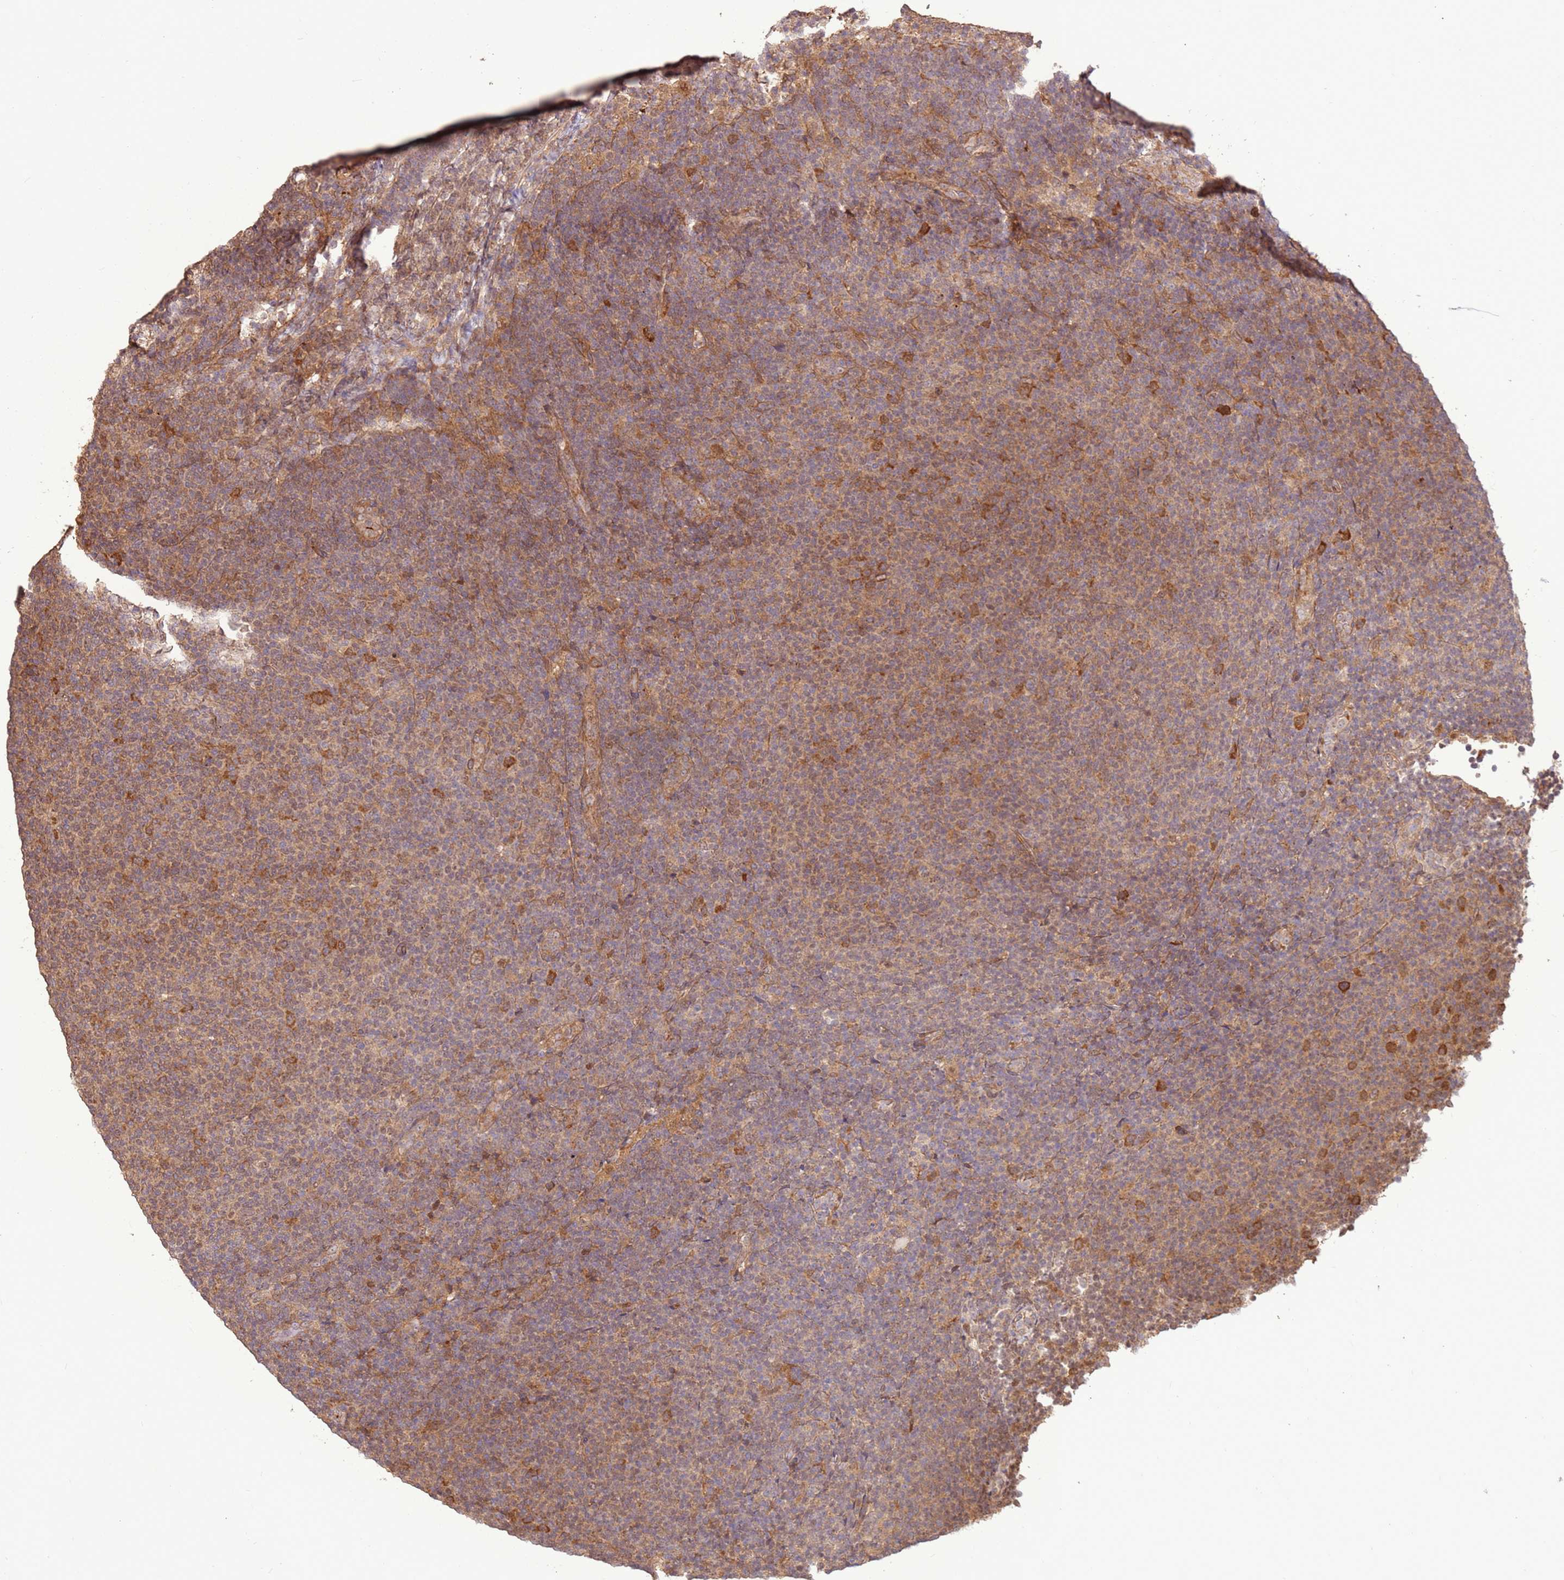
{"staining": {"intensity": "moderate", "quantity": ">75%", "location": "cytoplasmic/membranous"}, "tissue": "lymphoma", "cell_type": "Tumor cells", "image_type": "cancer", "snomed": [{"axis": "morphology", "description": "Malignant lymphoma, non-Hodgkin's type, Low grade"}, {"axis": "topography", "description": "Lymph node"}], "caption": "Protein expression by IHC shows moderate cytoplasmic/membranous positivity in approximately >75% of tumor cells in lymphoma.", "gene": "CCDC112", "patient": {"sex": "male", "age": 66}}